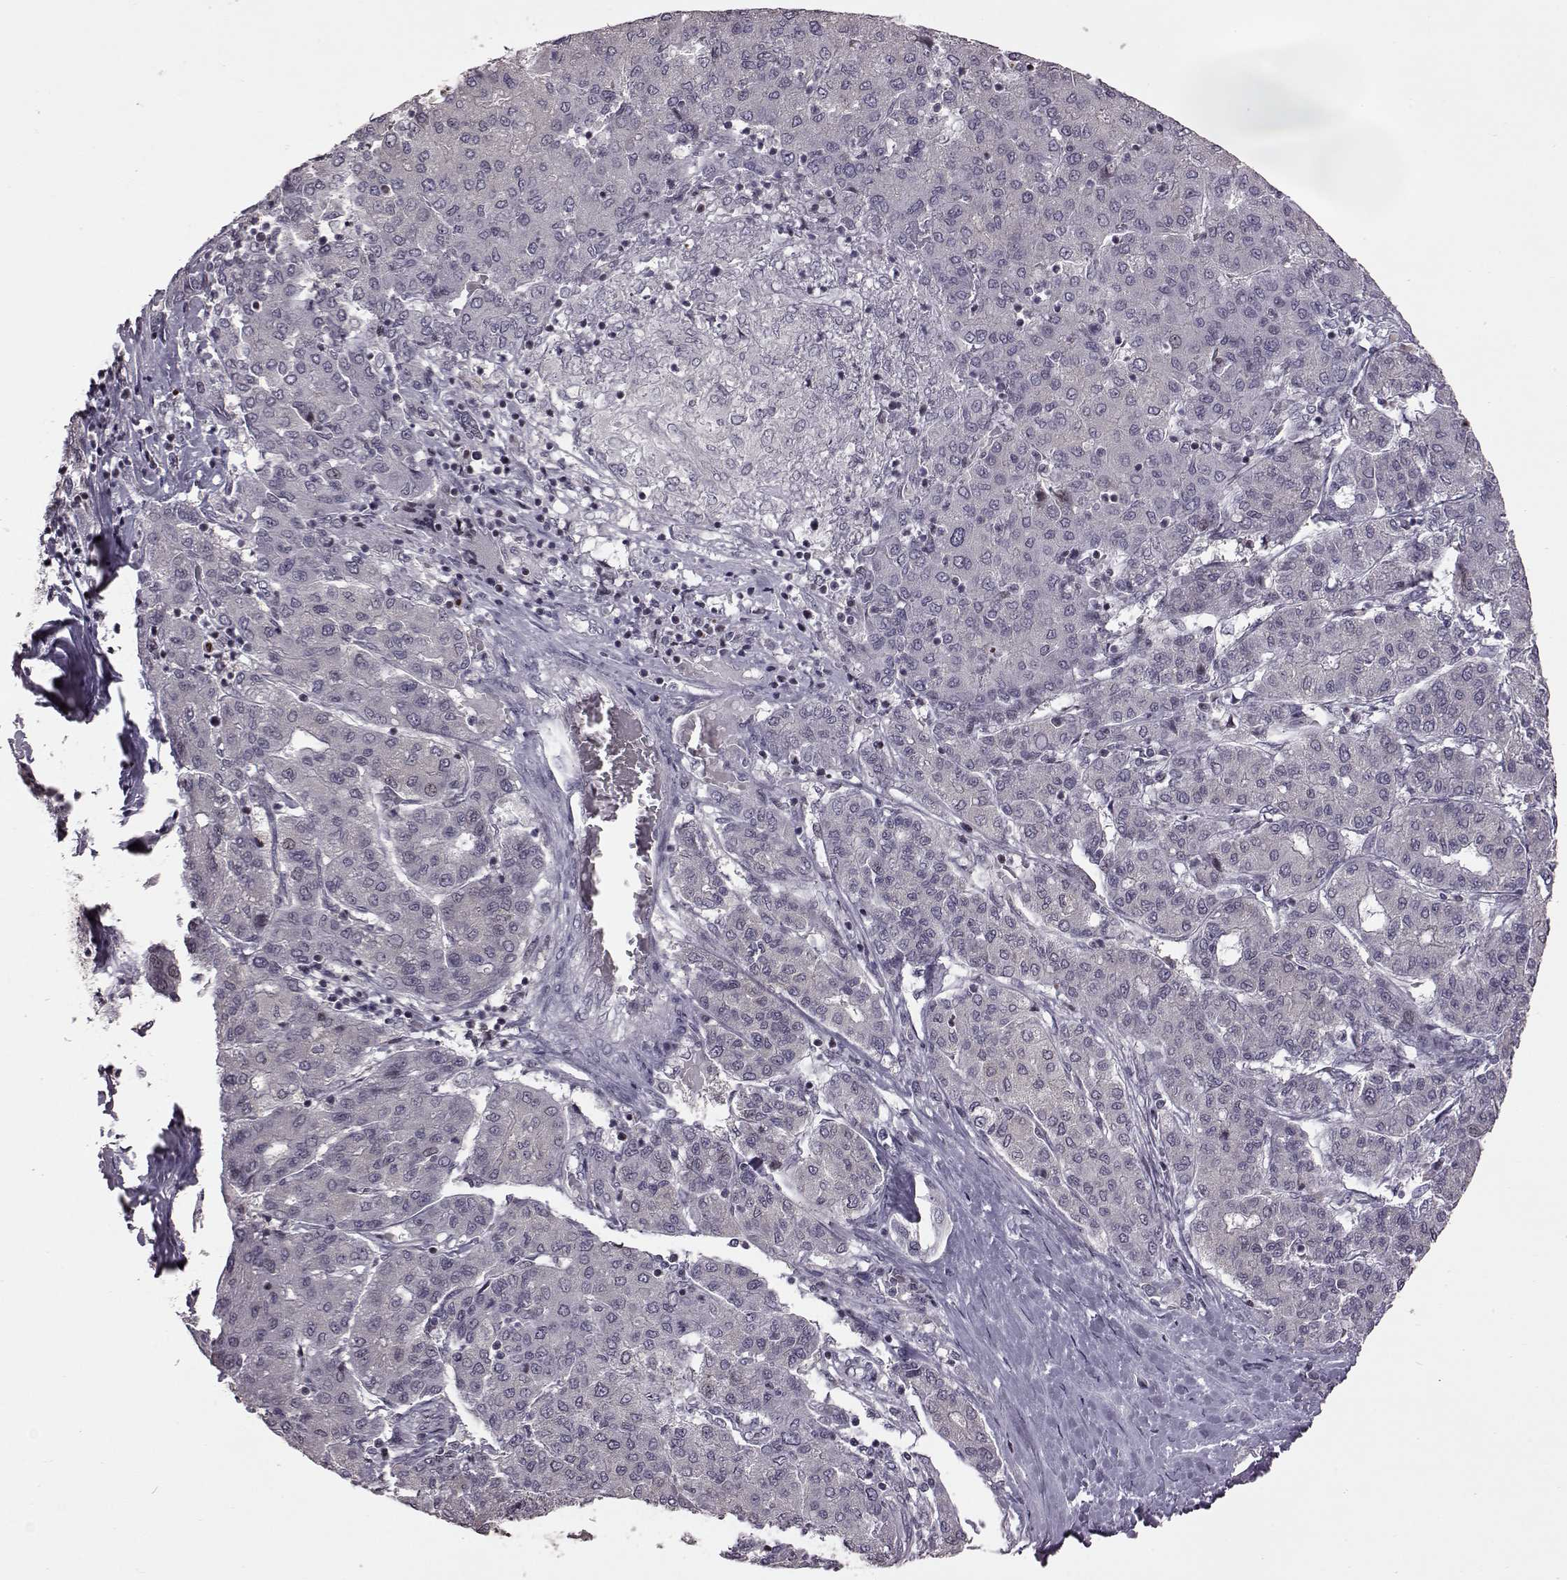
{"staining": {"intensity": "negative", "quantity": "none", "location": "none"}, "tissue": "liver cancer", "cell_type": "Tumor cells", "image_type": "cancer", "snomed": [{"axis": "morphology", "description": "Carcinoma, Hepatocellular, NOS"}, {"axis": "topography", "description": "Liver"}], "caption": "High magnification brightfield microscopy of liver cancer (hepatocellular carcinoma) stained with DAB (brown) and counterstained with hematoxylin (blue): tumor cells show no significant expression. Nuclei are stained in blue.", "gene": "GAL", "patient": {"sex": "male", "age": 65}}